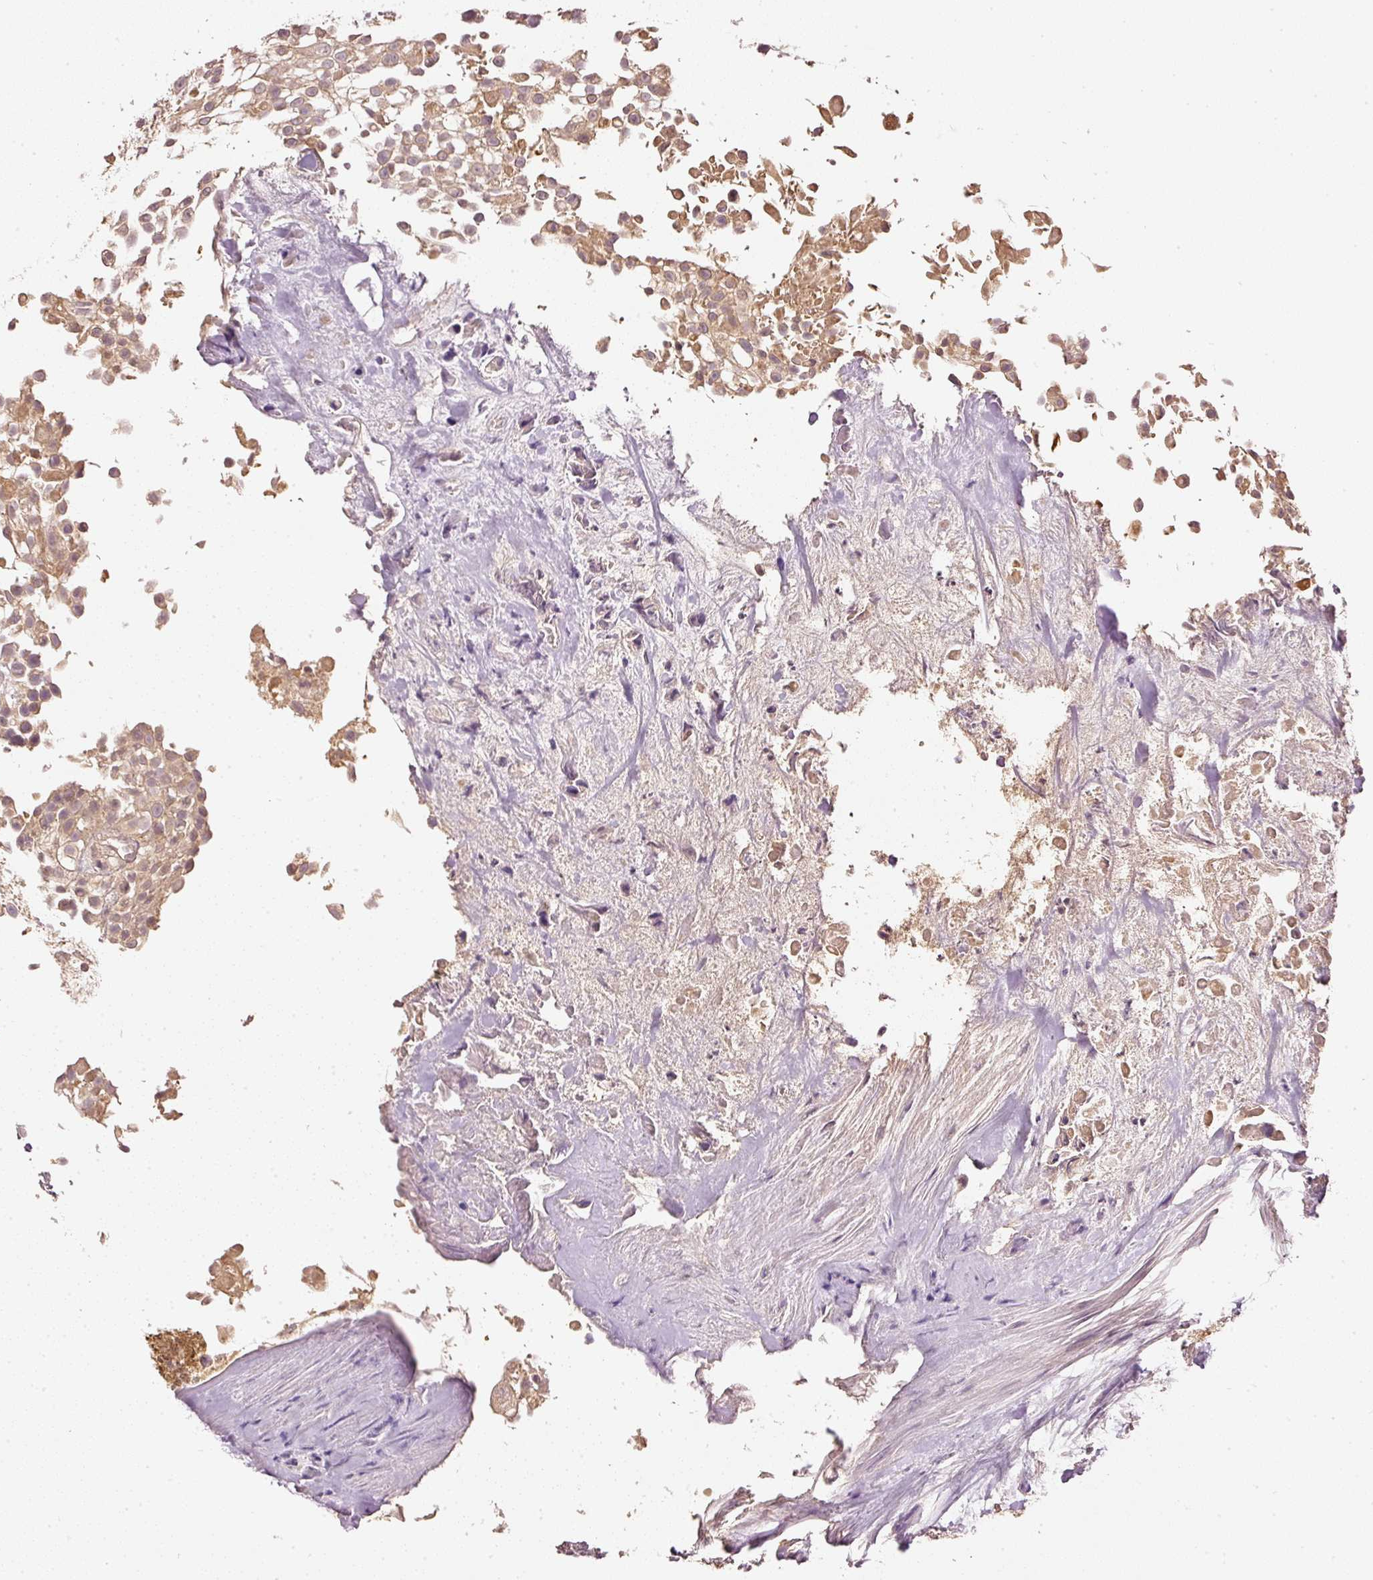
{"staining": {"intensity": "moderate", "quantity": "25%-75%", "location": "cytoplasmic/membranous"}, "tissue": "urothelial cancer", "cell_type": "Tumor cells", "image_type": "cancer", "snomed": [{"axis": "morphology", "description": "Urothelial carcinoma, High grade"}, {"axis": "topography", "description": "Urinary bladder"}], "caption": "This is an image of immunohistochemistry (IHC) staining of urothelial cancer, which shows moderate positivity in the cytoplasmic/membranous of tumor cells.", "gene": "EVL", "patient": {"sex": "male", "age": 56}}